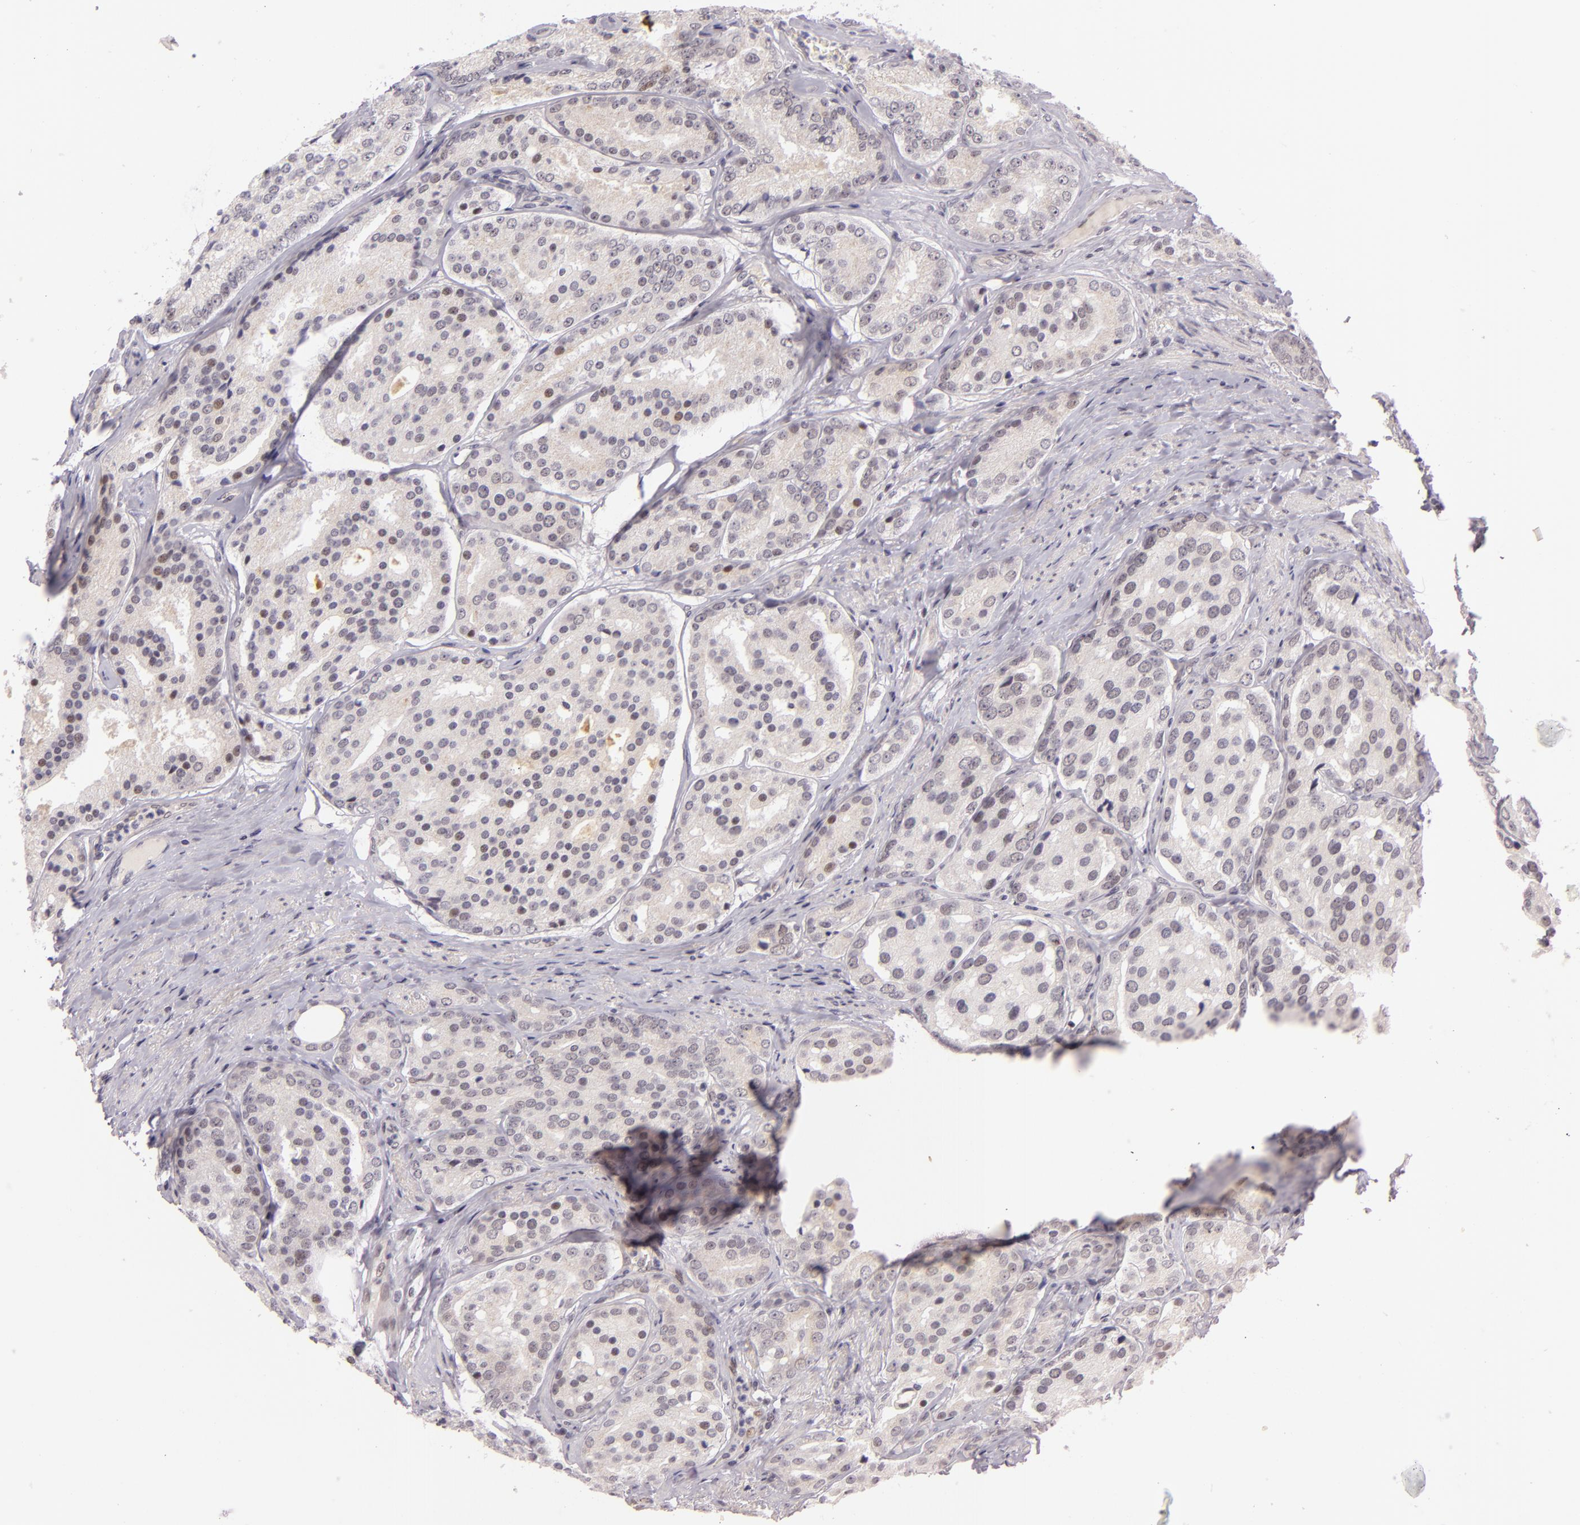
{"staining": {"intensity": "negative", "quantity": "none", "location": "none"}, "tissue": "prostate cancer", "cell_type": "Tumor cells", "image_type": "cancer", "snomed": [{"axis": "morphology", "description": "Adenocarcinoma, High grade"}, {"axis": "topography", "description": "Prostate"}], "caption": "Prostate cancer (adenocarcinoma (high-grade)) was stained to show a protein in brown. There is no significant expression in tumor cells.", "gene": "BCL3", "patient": {"sex": "male", "age": 64}}